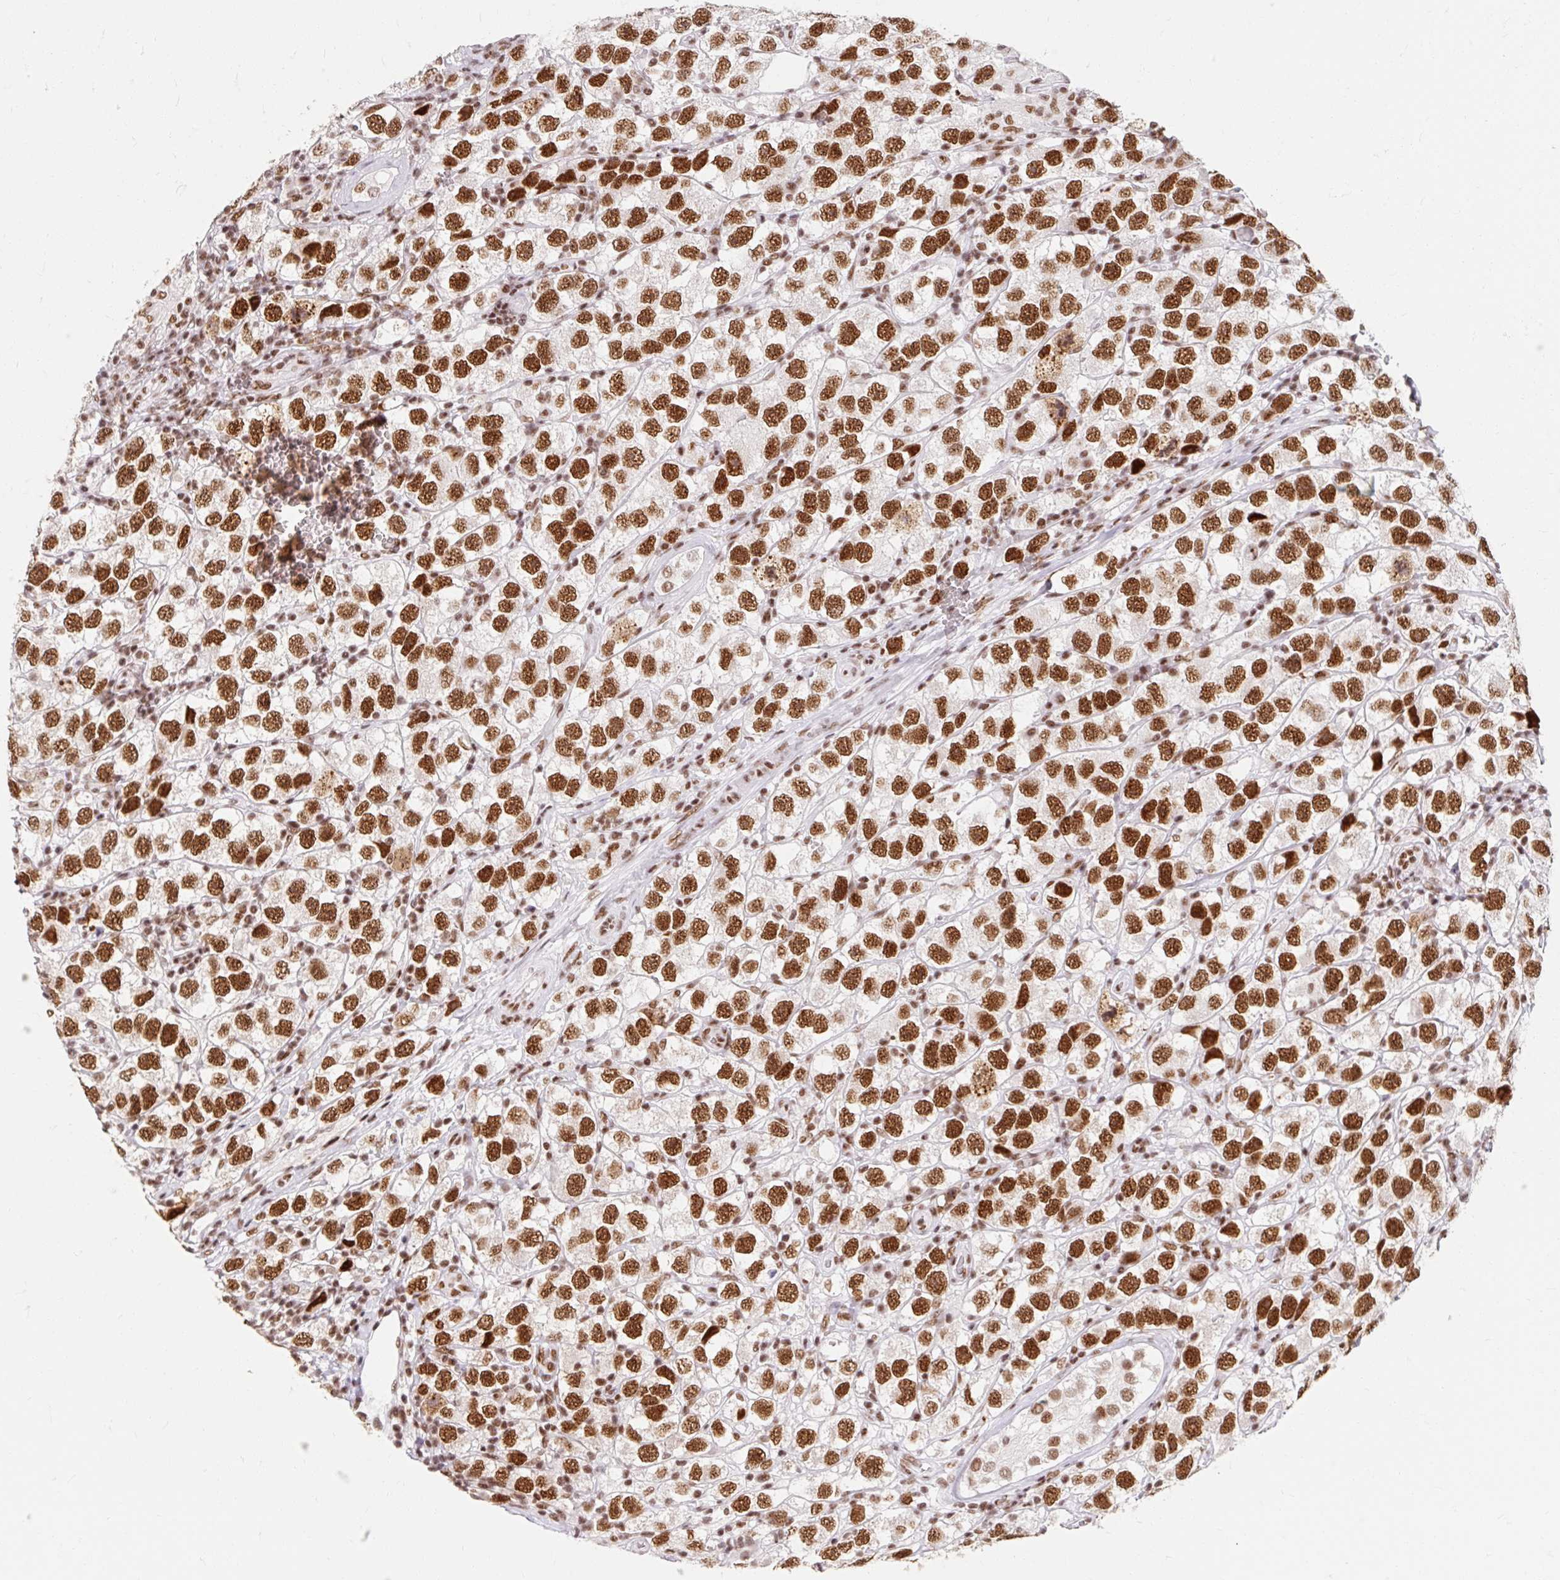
{"staining": {"intensity": "strong", "quantity": ">75%", "location": "nuclear"}, "tissue": "testis cancer", "cell_type": "Tumor cells", "image_type": "cancer", "snomed": [{"axis": "morphology", "description": "Seminoma, NOS"}, {"axis": "topography", "description": "Testis"}], "caption": "An IHC photomicrograph of tumor tissue is shown. Protein staining in brown labels strong nuclear positivity in testis seminoma within tumor cells.", "gene": "SRSF10", "patient": {"sex": "male", "age": 26}}